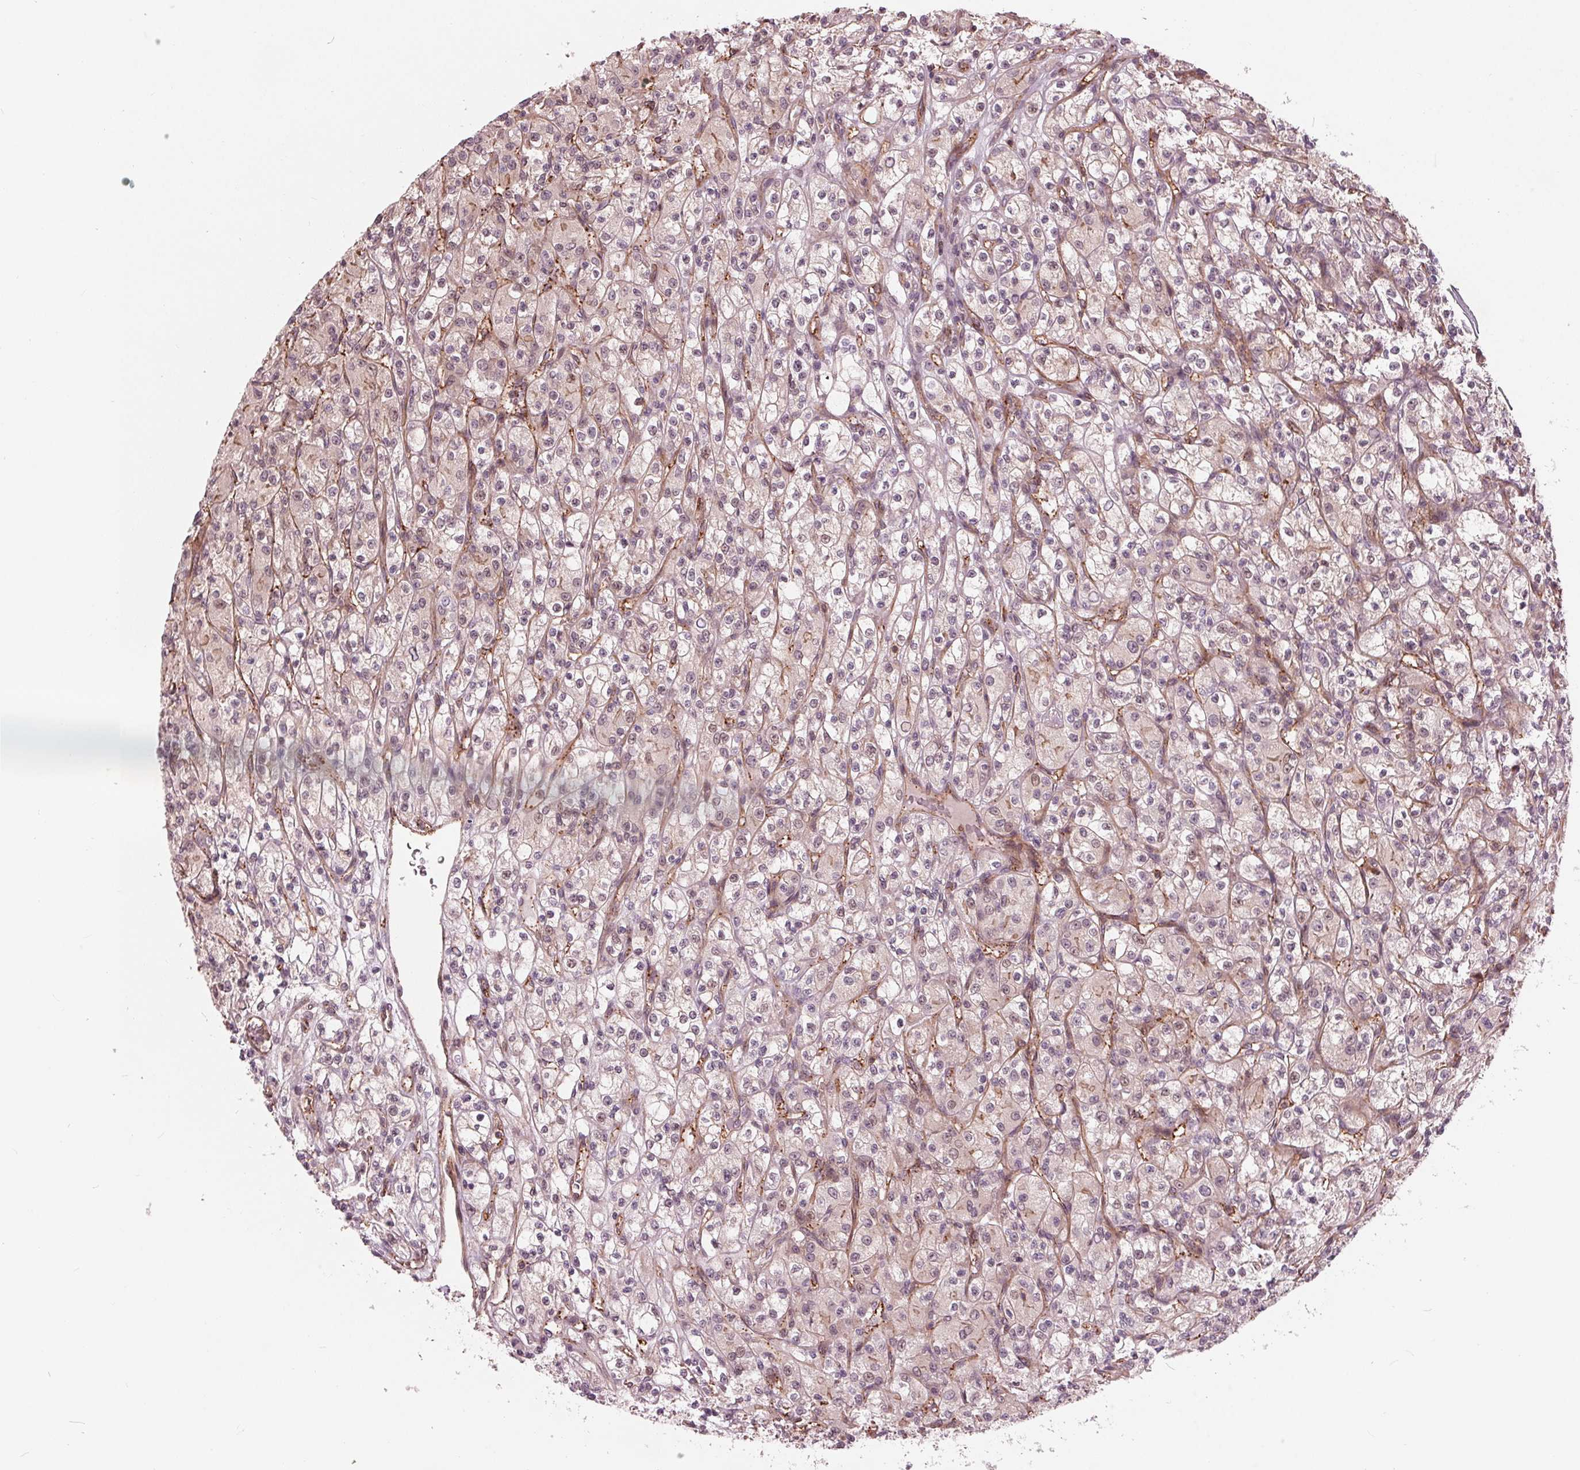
{"staining": {"intensity": "negative", "quantity": "none", "location": "none"}, "tissue": "renal cancer", "cell_type": "Tumor cells", "image_type": "cancer", "snomed": [{"axis": "morphology", "description": "Adenocarcinoma, NOS"}, {"axis": "topography", "description": "Kidney"}], "caption": "Tumor cells are negative for brown protein staining in renal cancer (adenocarcinoma).", "gene": "TXNIP", "patient": {"sex": "female", "age": 70}}